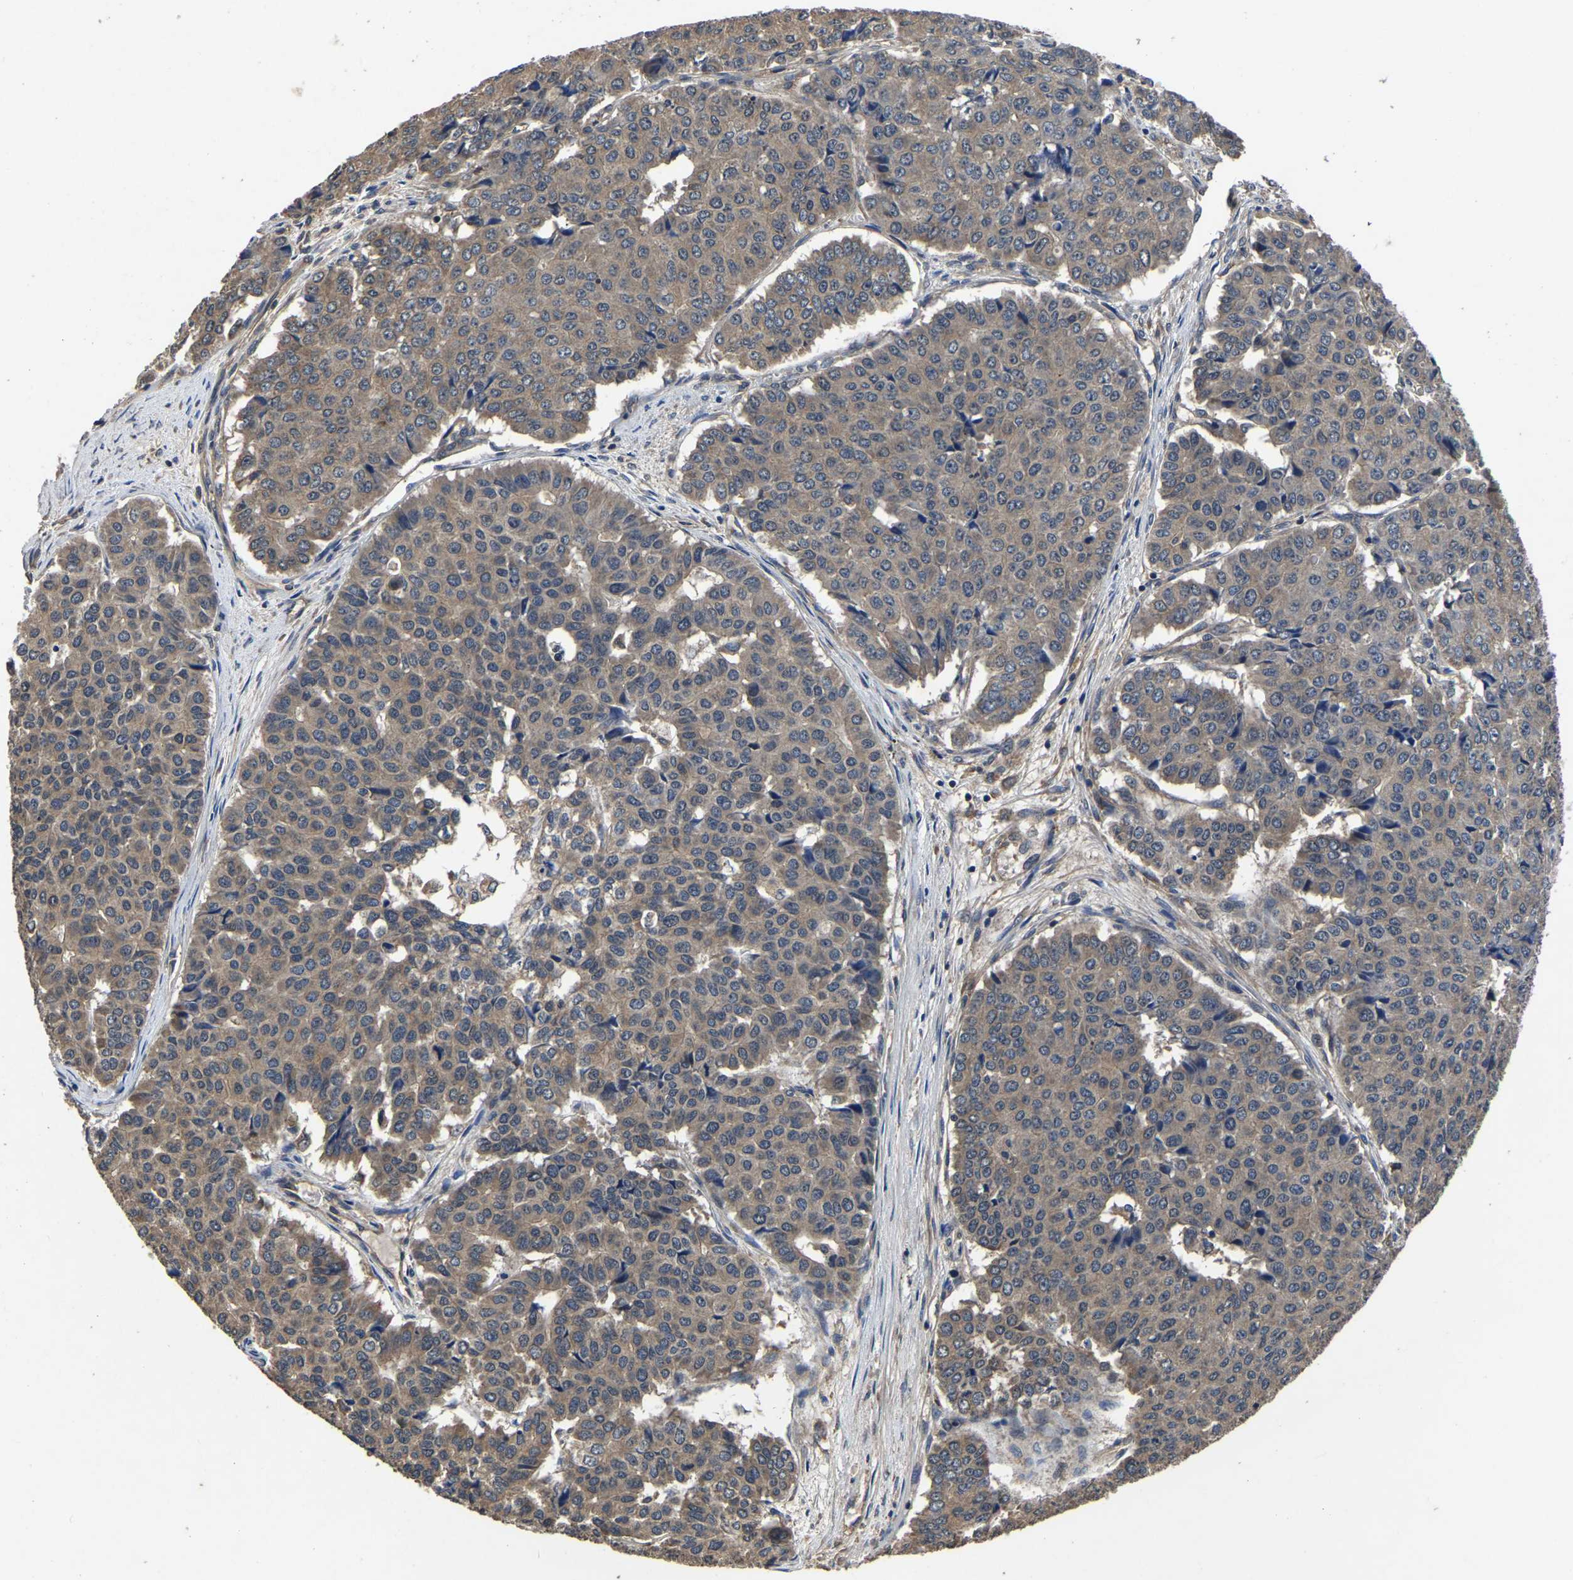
{"staining": {"intensity": "moderate", "quantity": ">75%", "location": "cytoplasmic/membranous"}, "tissue": "pancreatic cancer", "cell_type": "Tumor cells", "image_type": "cancer", "snomed": [{"axis": "morphology", "description": "Adenocarcinoma, NOS"}, {"axis": "topography", "description": "Pancreas"}], "caption": "Brown immunohistochemical staining in human pancreatic cancer demonstrates moderate cytoplasmic/membranous staining in approximately >75% of tumor cells.", "gene": "CRYZL1", "patient": {"sex": "male", "age": 50}}